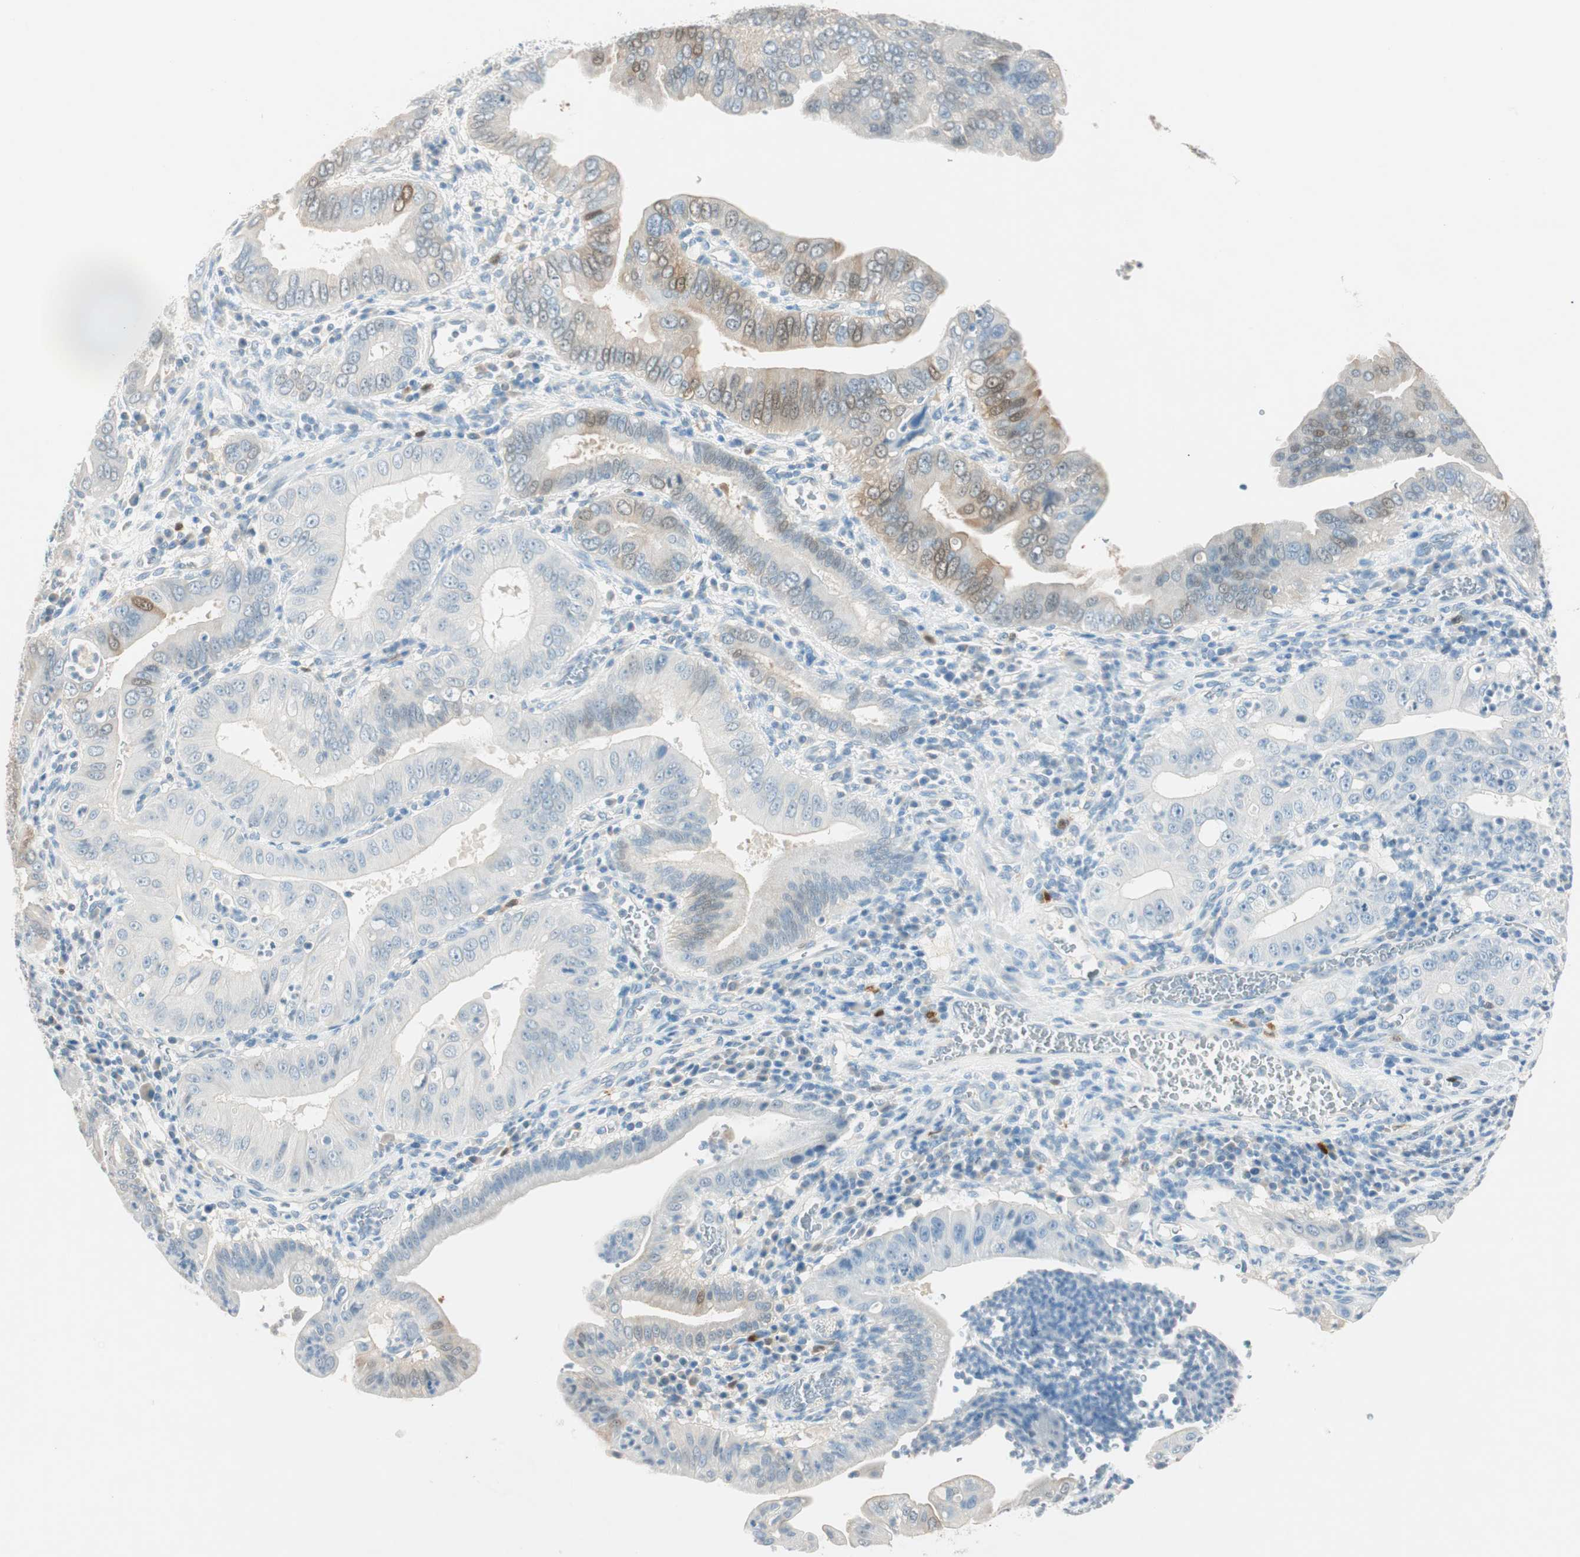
{"staining": {"intensity": "moderate", "quantity": "<25%", "location": "cytoplasmic/membranous,nuclear"}, "tissue": "pancreatic cancer", "cell_type": "Tumor cells", "image_type": "cancer", "snomed": [{"axis": "morphology", "description": "Normal tissue, NOS"}, {"axis": "topography", "description": "Lymph node"}], "caption": "IHC (DAB (3,3'-diaminobenzidine)) staining of human pancreatic cancer reveals moderate cytoplasmic/membranous and nuclear protein staining in approximately <25% of tumor cells. (DAB = brown stain, brightfield microscopy at high magnification).", "gene": "HPGD", "patient": {"sex": "male", "age": 50}}